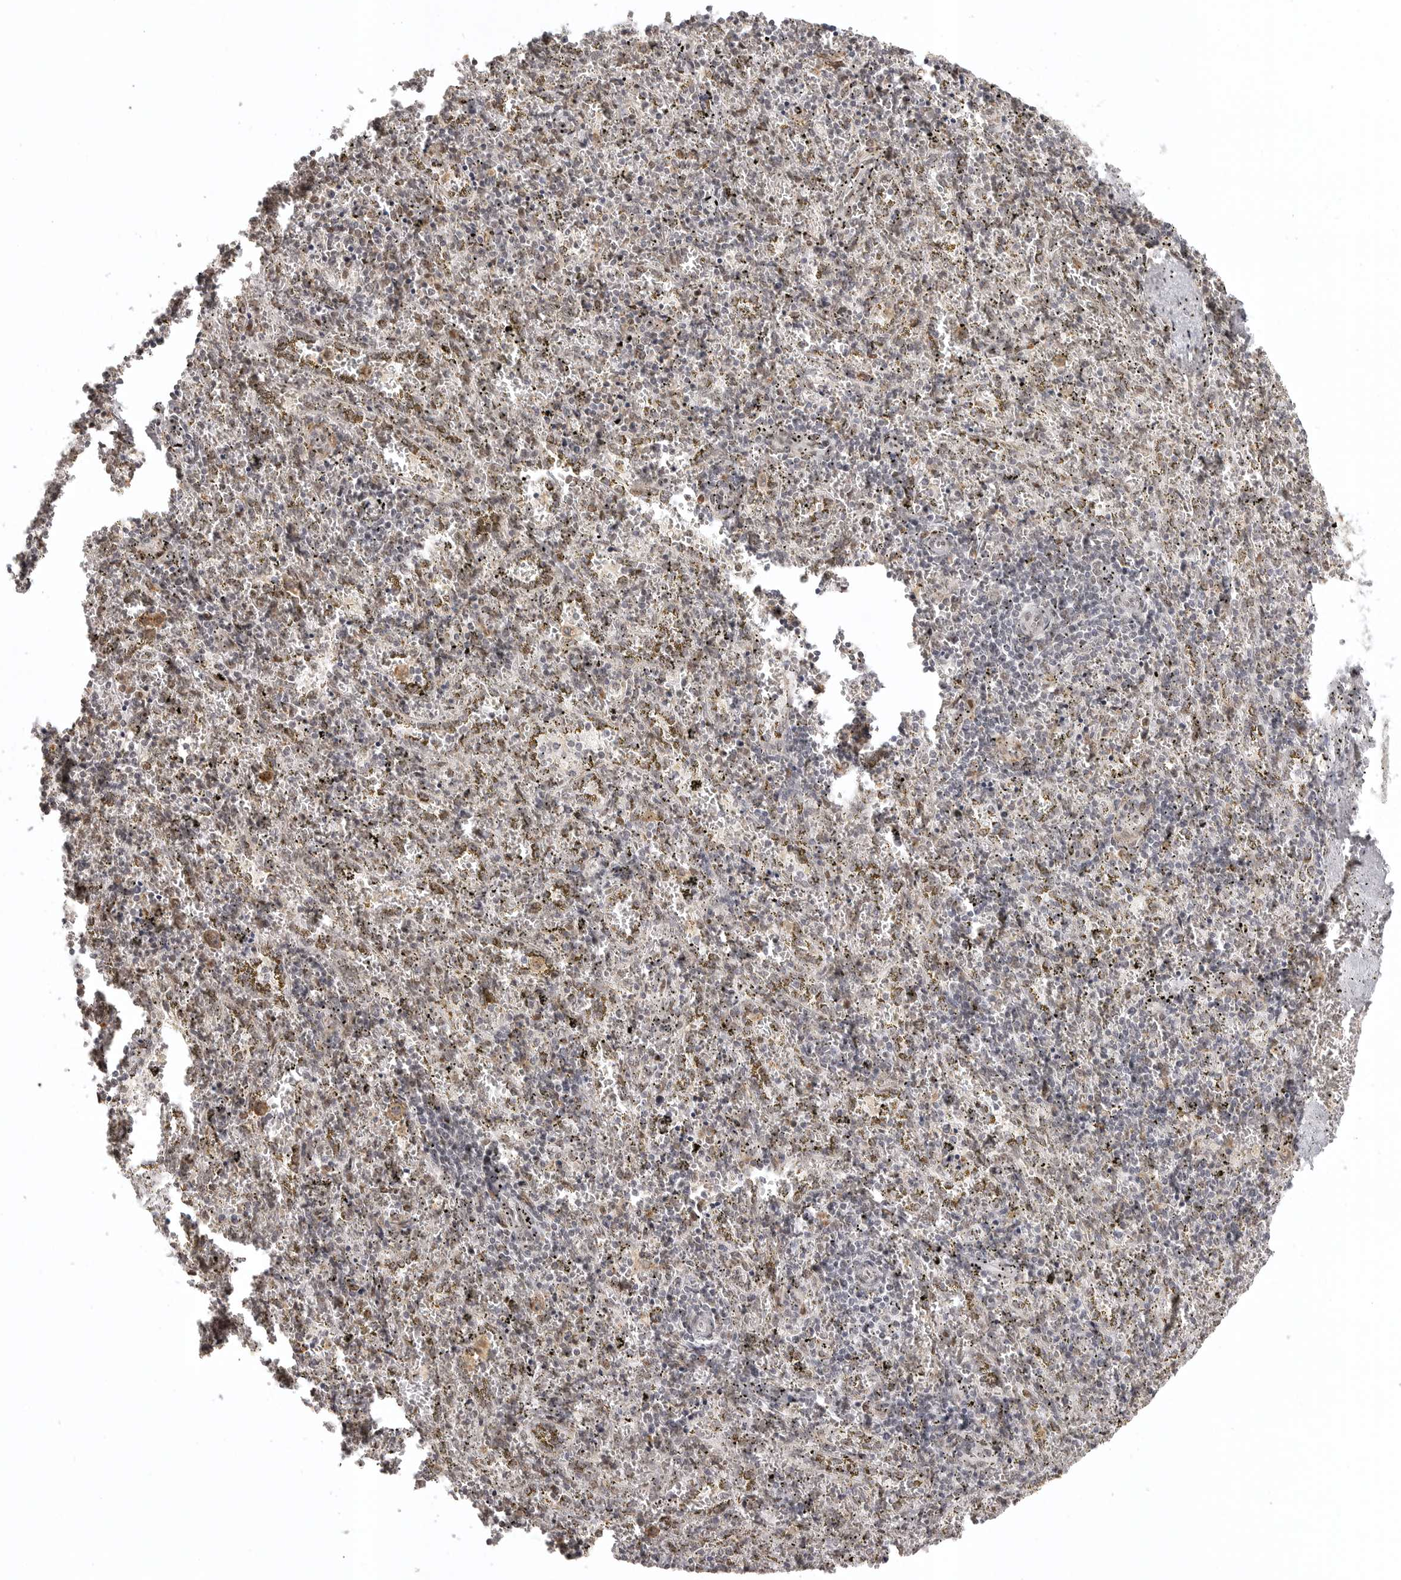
{"staining": {"intensity": "weak", "quantity": "<25%", "location": "nuclear"}, "tissue": "spleen", "cell_type": "Cells in red pulp", "image_type": "normal", "snomed": [{"axis": "morphology", "description": "Normal tissue, NOS"}, {"axis": "topography", "description": "Spleen"}], "caption": "This is an immunohistochemistry (IHC) micrograph of unremarkable spleen. There is no positivity in cells in red pulp.", "gene": "ISG20L2", "patient": {"sex": "male", "age": 11}}